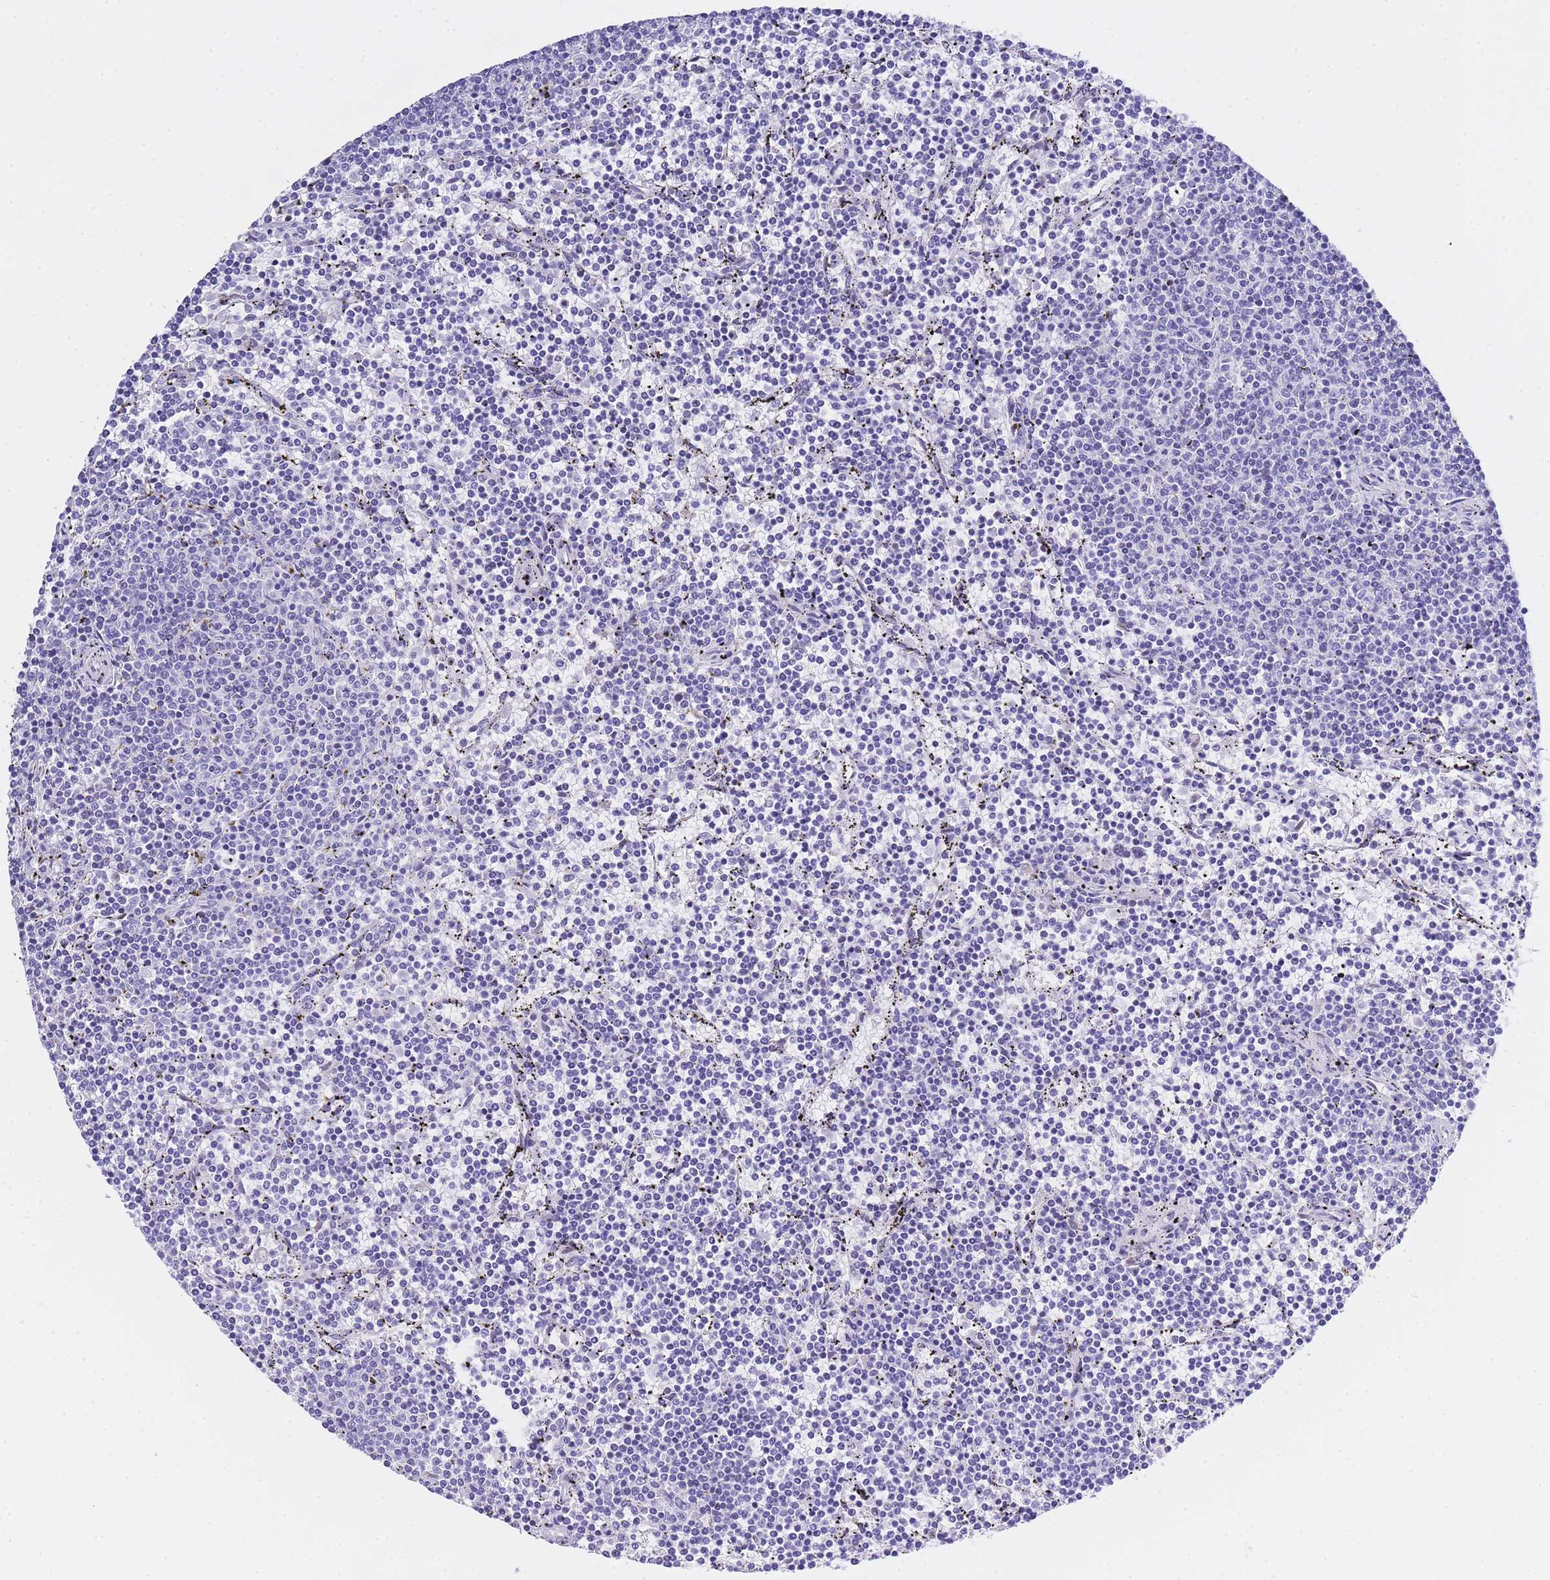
{"staining": {"intensity": "negative", "quantity": "none", "location": "none"}, "tissue": "lymphoma", "cell_type": "Tumor cells", "image_type": "cancer", "snomed": [{"axis": "morphology", "description": "Malignant lymphoma, non-Hodgkin's type, Low grade"}, {"axis": "topography", "description": "Spleen"}], "caption": "Tumor cells show no significant staining in low-grade malignant lymphoma, non-Hodgkin's type.", "gene": "TIFAB", "patient": {"sex": "female", "age": 50}}